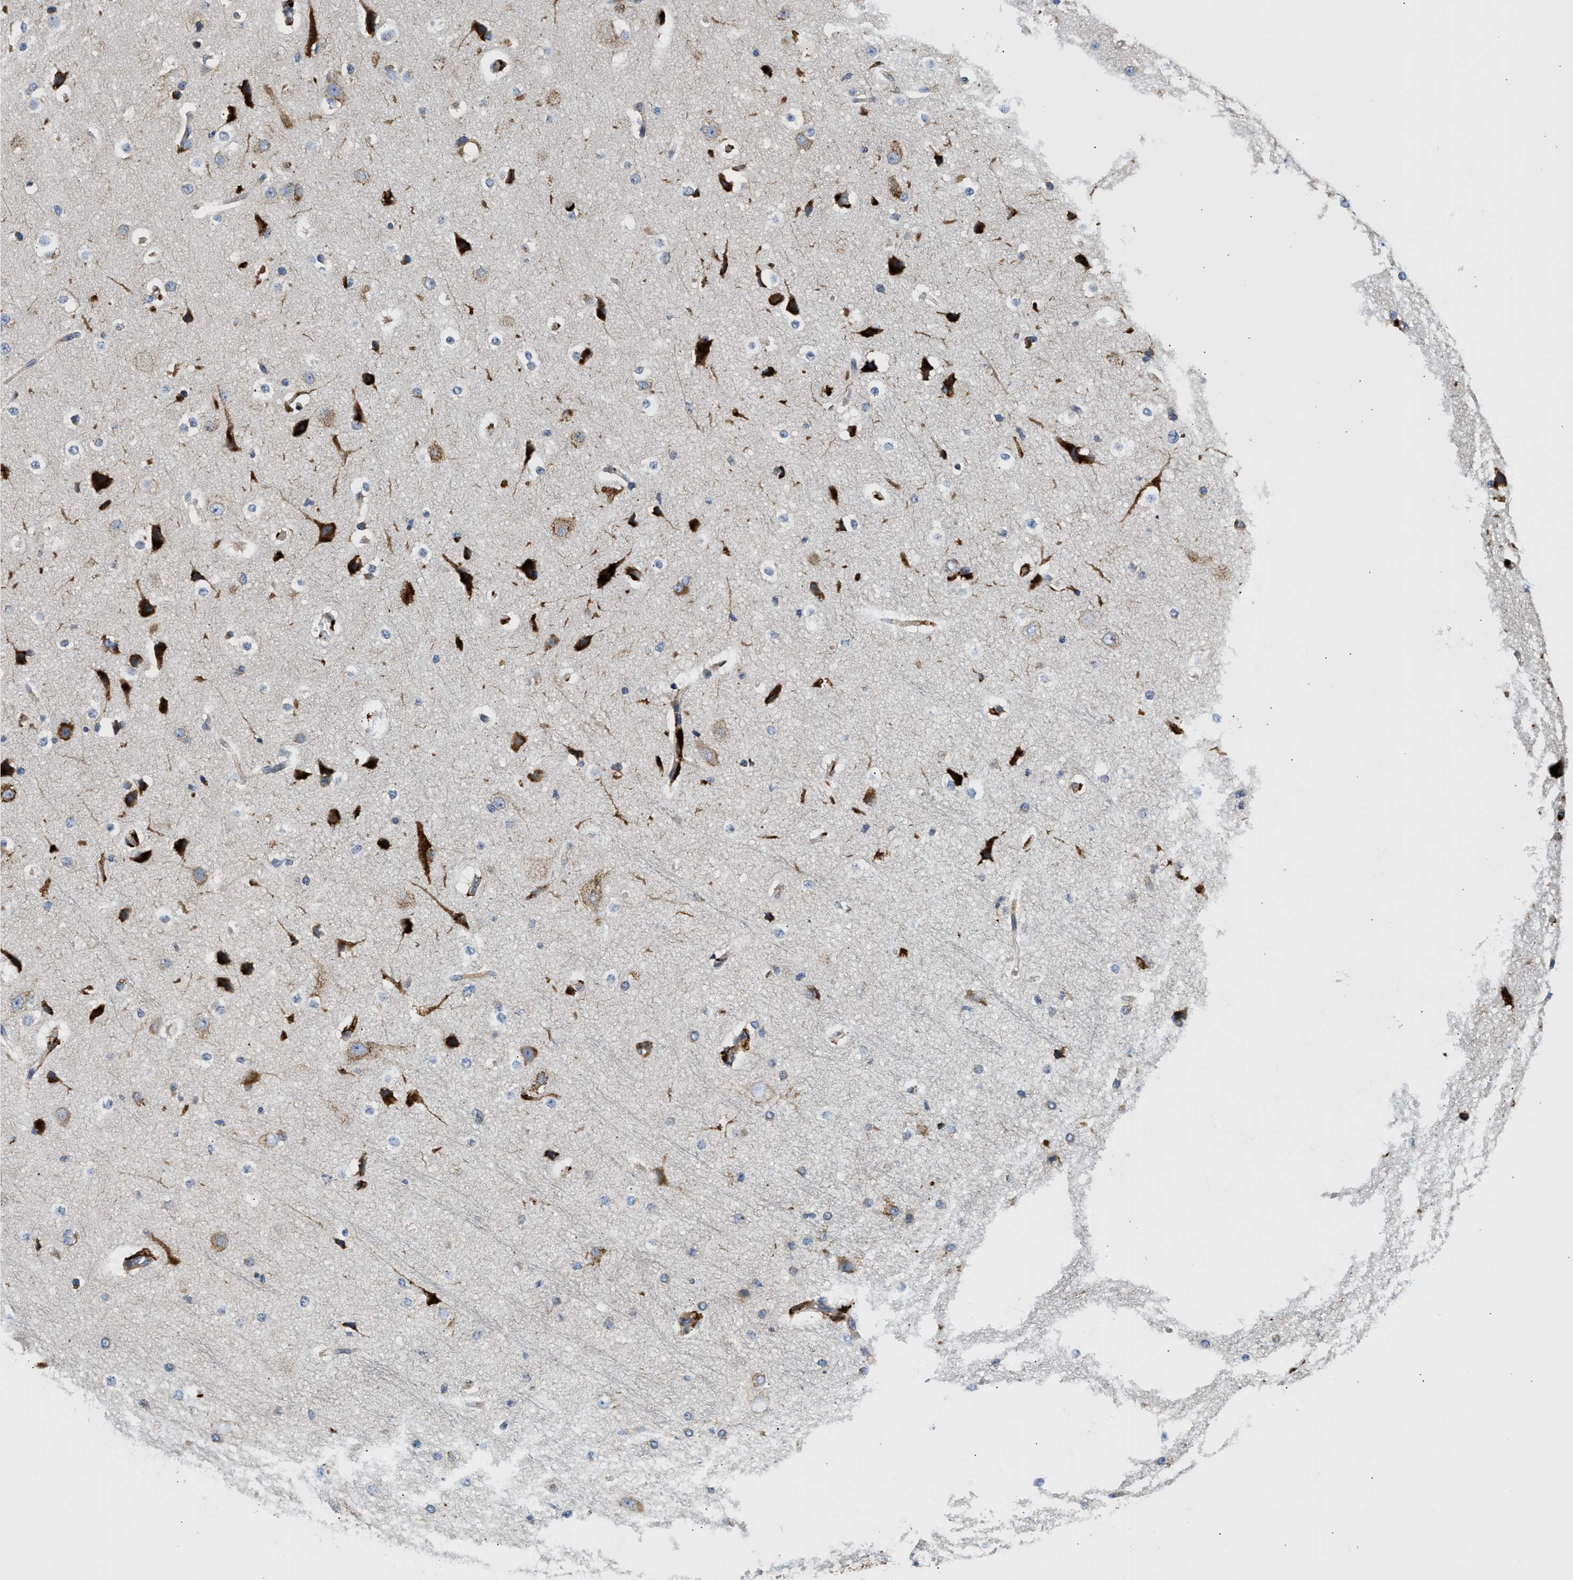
{"staining": {"intensity": "negative", "quantity": "none", "location": "none"}, "tissue": "cerebral cortex", "cell_type": "Endothelial cells", "image_type": "normal", "snomed": [{"axis": "morphology", "description": "Normal tissue, NOS"}, {"axis": "morphology", "description": "Developmental malformation"}, {"axis": "topography", "description": "Cerebral cortex"}], "caption": "This is a histopathology image of immunohistochemistry staining of benign cerebral cortex, which shows no staining in endothelial cells.", "gene": "AMZ1", "patient": {"sex": "female", "age": 30}}